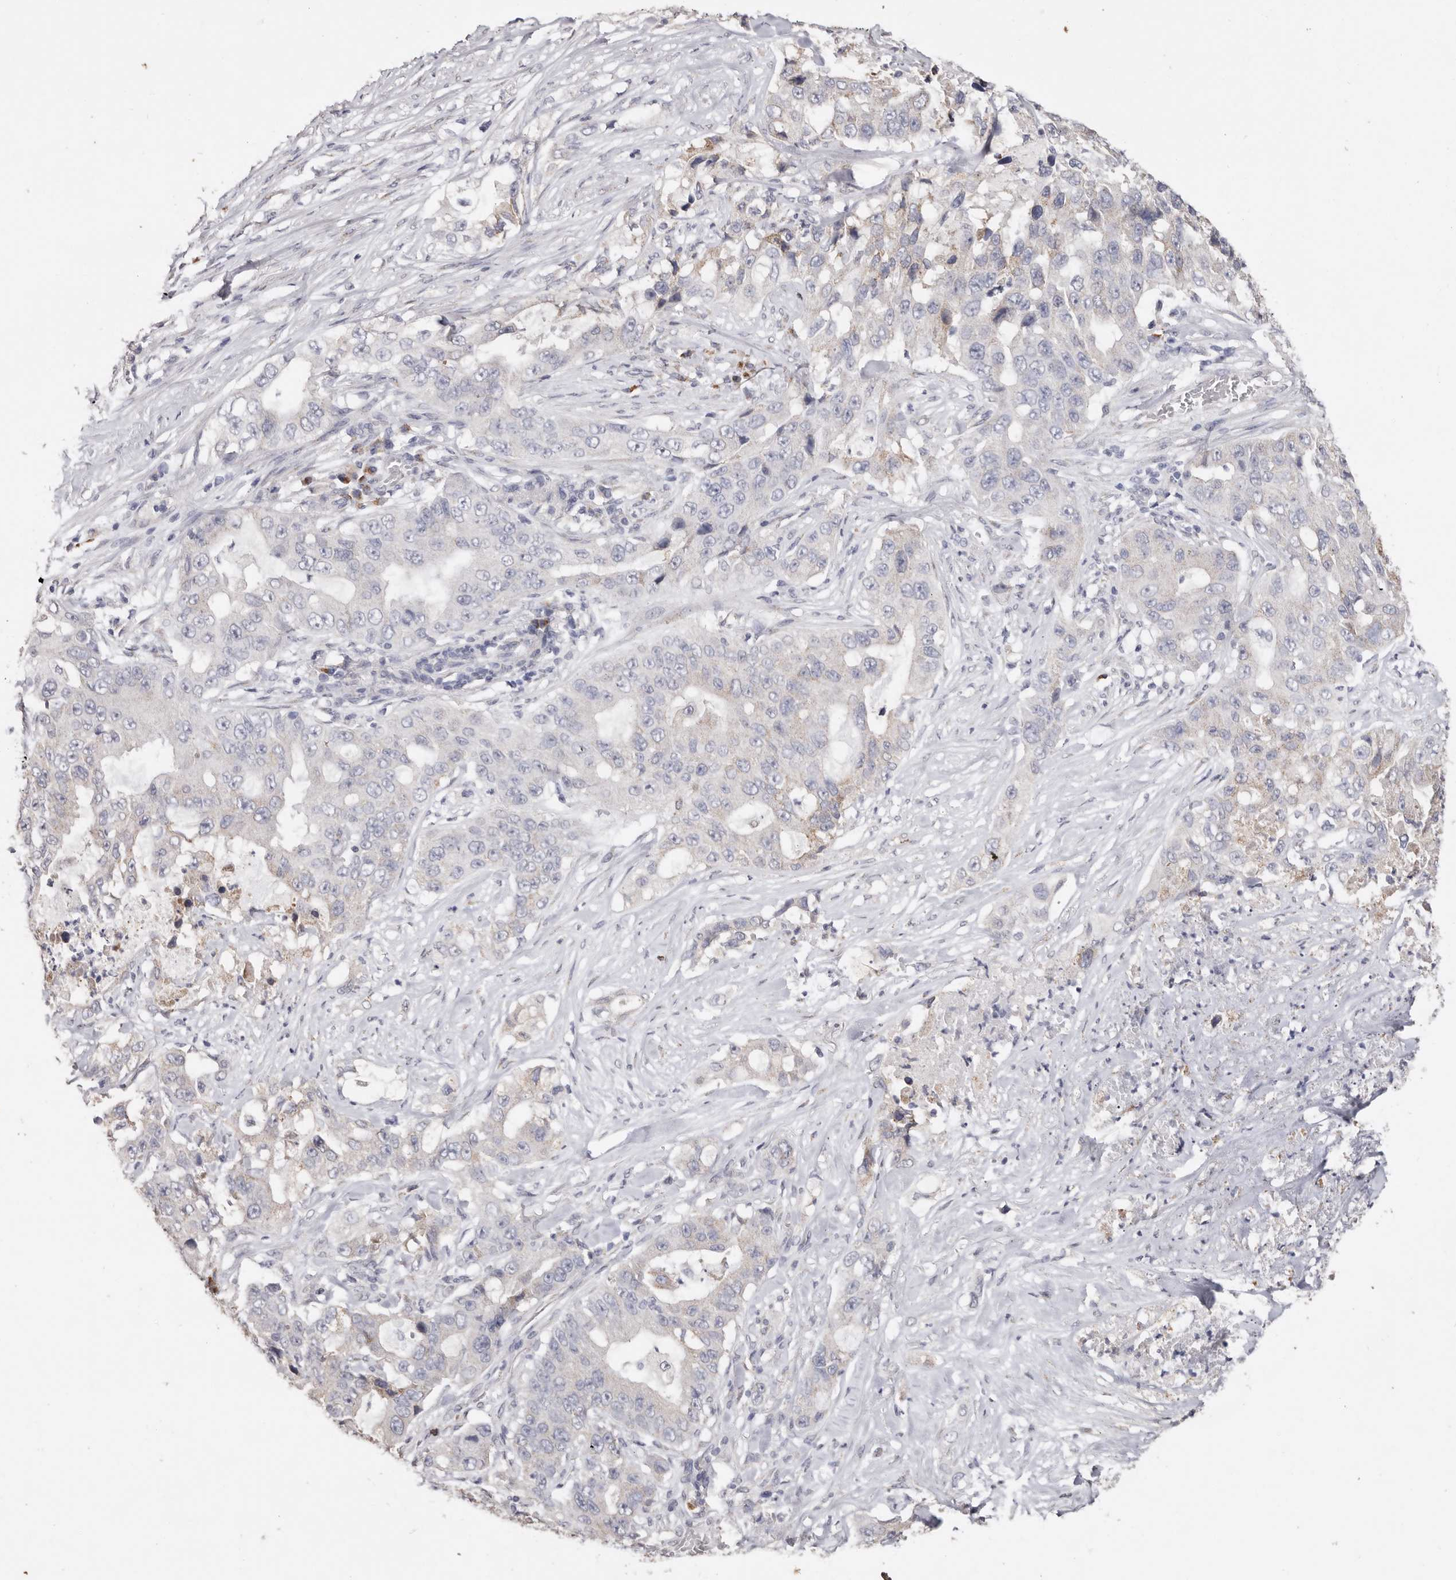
{"staining": {"intensity": "negative", "quantity": "none", "location": "none"}, "tissue": "lung cancer", "cell_type": "Tumor cells", "image_type": "cancer", "snomed": [{"axis": "morphology", "description": "Adenocarcinoma, NOS"}, {"axis": "topography", "description": "Lung"}], "caption": "Immunohistochemical staining of human adenocarcinoma (lung) shows no significant staining in tumor cells.", "gene": "LGALS7B", "patient": {"sex": "female", "age": 51}}